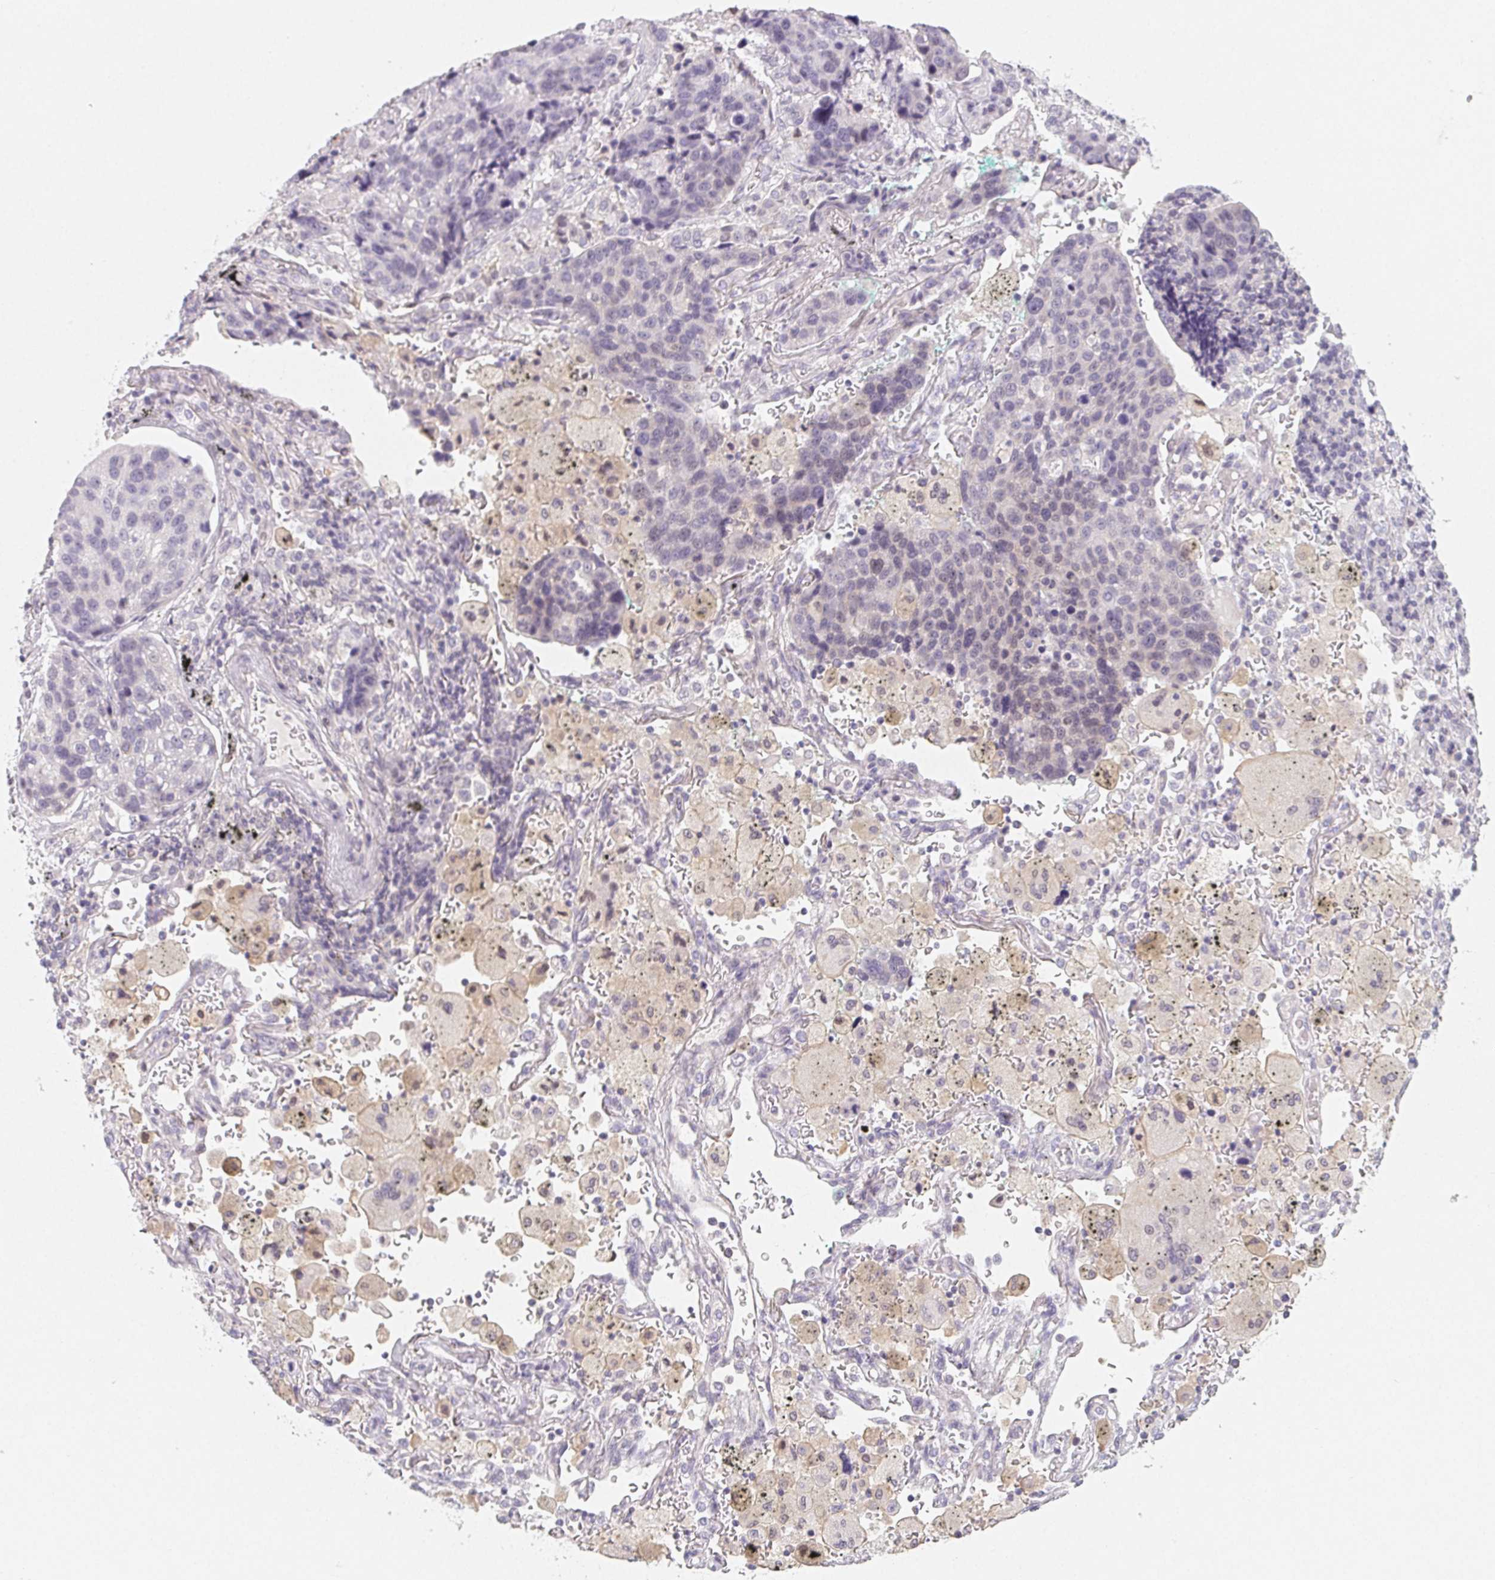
{"staining": {"intensity": "negative", "quantity": "none", "location": "none"}, "tissue": "lung cancer", "cell_type": "Tumor cells", "image_type": "cancer", "snomed": [{"axis": "morphology", "description": "Squamous cell carcinoma, NOS"}, {"axis": "topography", "description": "Lymph node"}, {"axis": "topography", "description": "Lung"}], "caption": "Tumor cells show no significant protein expression in lung squamous cell carcinoma.", "gene": "LRRC23", "patient": {"sex": "male", "age": 61}}